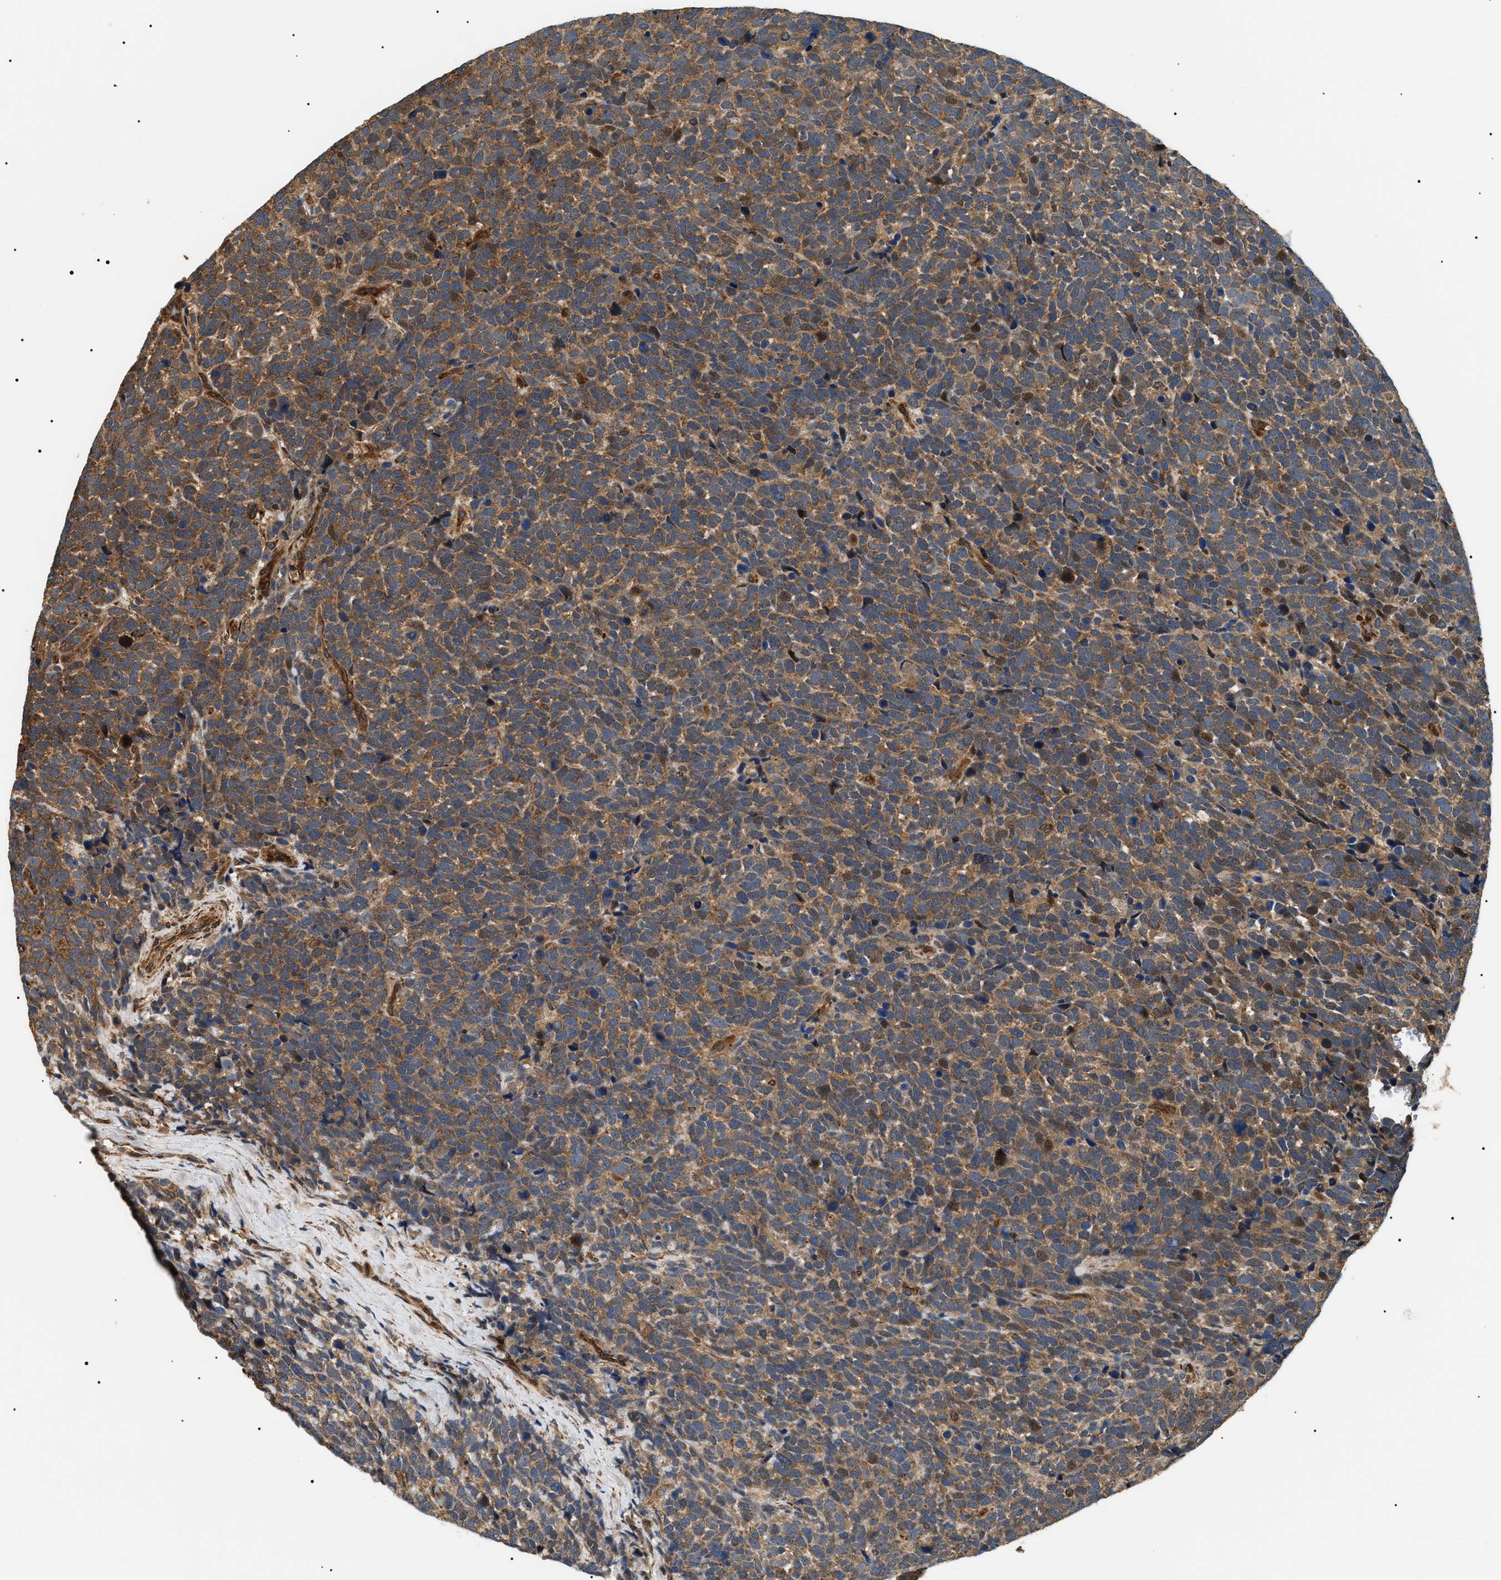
{"staining": {"intensity": "moderate", "quantity": ">75%", "location": "cytoplasmic/membranous,nuclear"}, "tissue": "urothelial cancer", "cell_type": "Tumor cells", "image_type": "cancer", "snomed": [{"axis": "morphology", "description": "Urothelial carcinoma, High grade"}, {"axis": "topography", "description": "Urinary bladder"}], "caption": "The photomicrograph displays a brown stain indicating the presence of a protein in the cytoplasmic/membranous and nuclear of tumor cells in urothelial cancer.", "gene": "ZBTB26", "patient": {"sex": "female", "age": 82}}